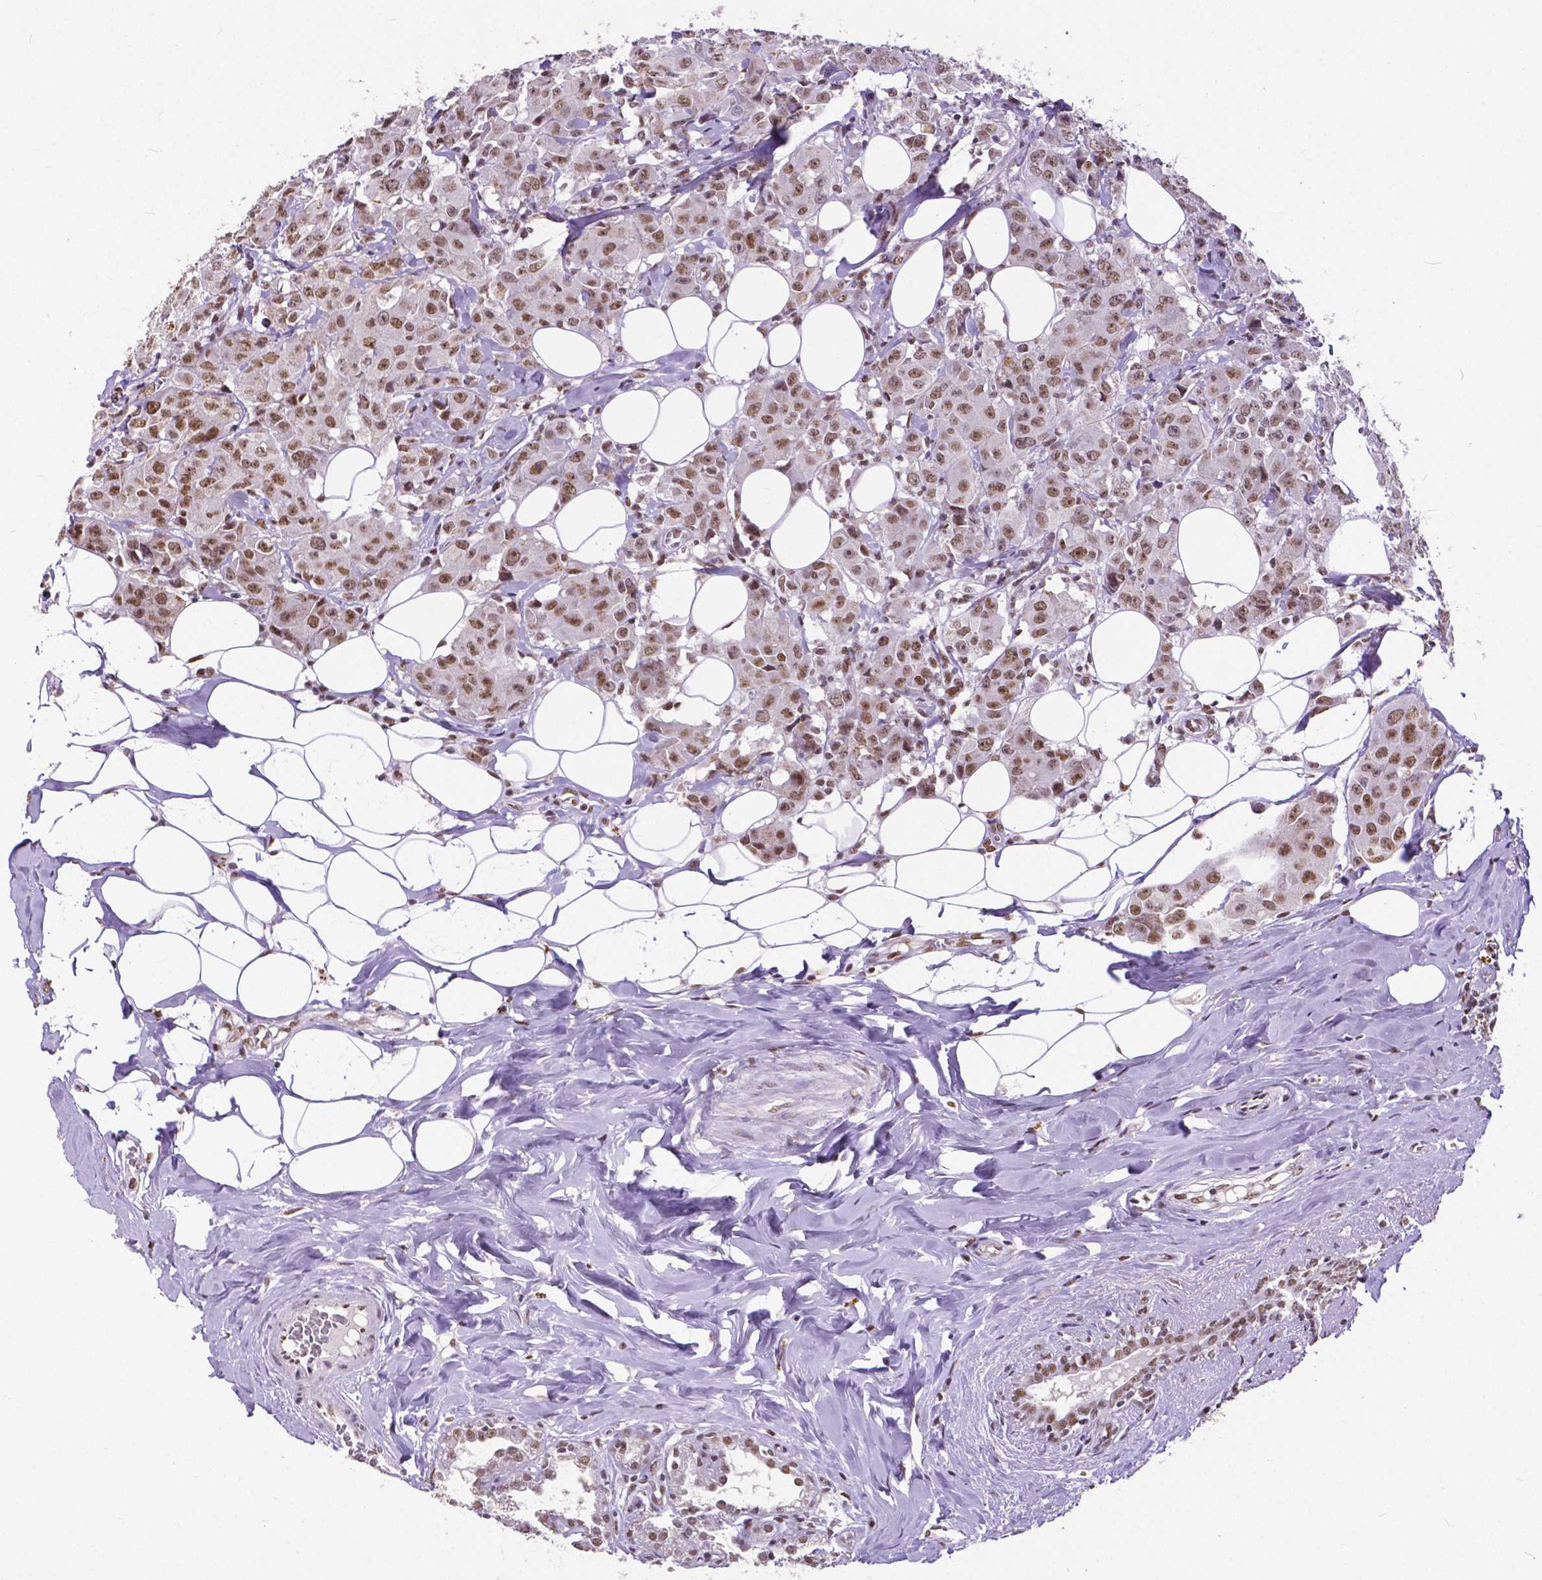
{"staining": {"intensity": "moderate", "quantity": ">75%", "location": "nuclear"}, "tissue": "breast cancer", "cell_type": "Tumor cells", "image_type": "cancer", "snomed": [{"axis": "morphology", "description": "Normal tissue, NOS"}, {"axis": "morphology", "description": "Duct carcinoma"}, {"axis": "topography", "description": "Breast"}], "caption": "This photomicrograph exhibits breast intraductal carcinoma stained with immunohistochemistry (IHC) to label a protein in brown. The nuclear of tumor cells show moderate positivity for the protein. Nuclei are counter-stained blue.", "gene": "ATRX", "patient": {"sex": "female", "age": 43}}